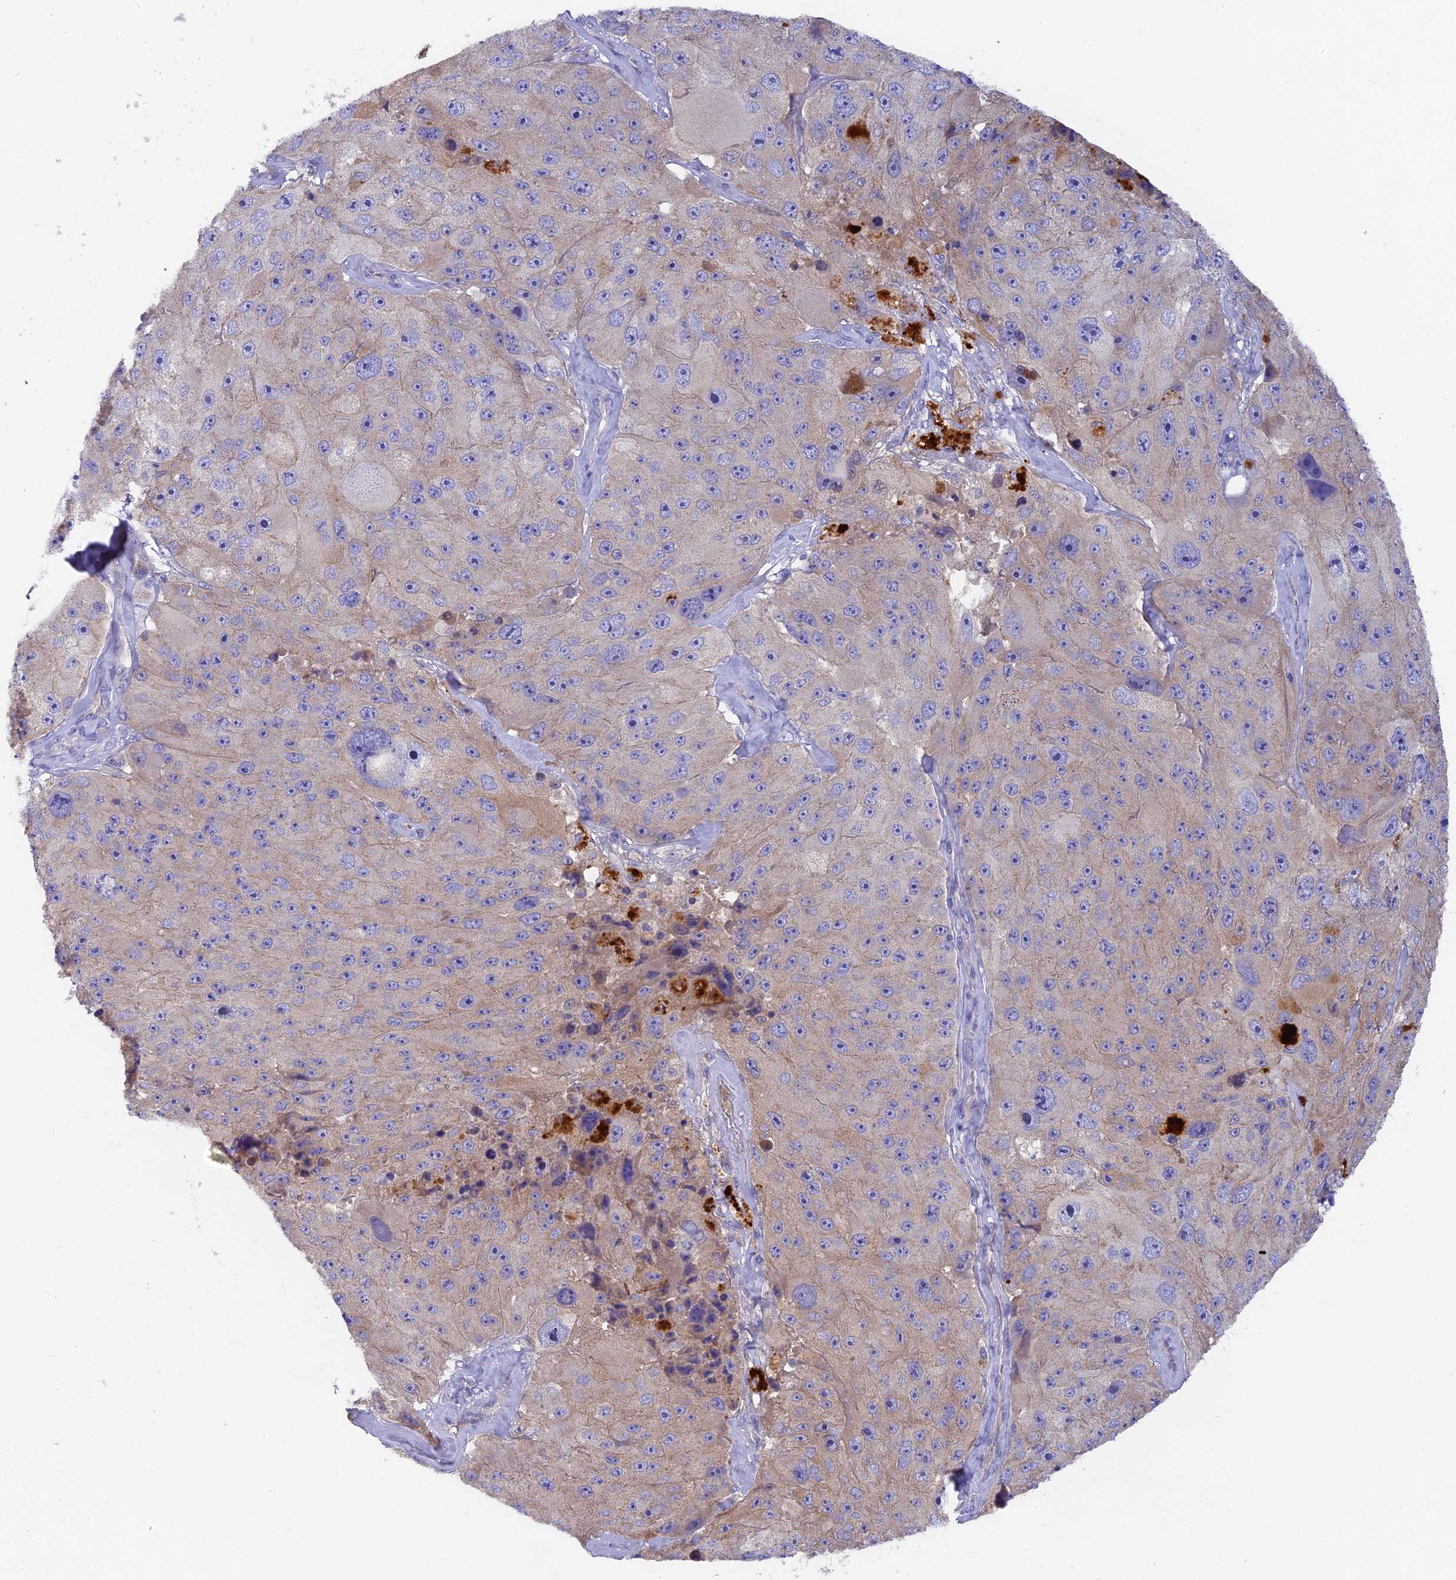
{"staining": {"intensity": "weak", "quantity": "<25%", "location": "cytoplasmic/membranous"}, "tissue": "melanoma", "cell_type": "Tumor cells", "image_type": "cancer", "snomed": [{"axis": "morphology", "description": "Malignant melanoma, Metastatic site"}, {"axis": "topography", "description": "Lymph node"}], "caption": "DAB (3,3'-diaminobenzidine) immunohistochemical staining of melanoma demonstrates no significant positivity in tumor cells. (DAB (3,3'-diaminobenzidine) immunohistochemistry (IHC) visualized using brightfield microscopy, high magnification).", "gene": "PZP", "patient": {"sex": "male", "age": 62}}